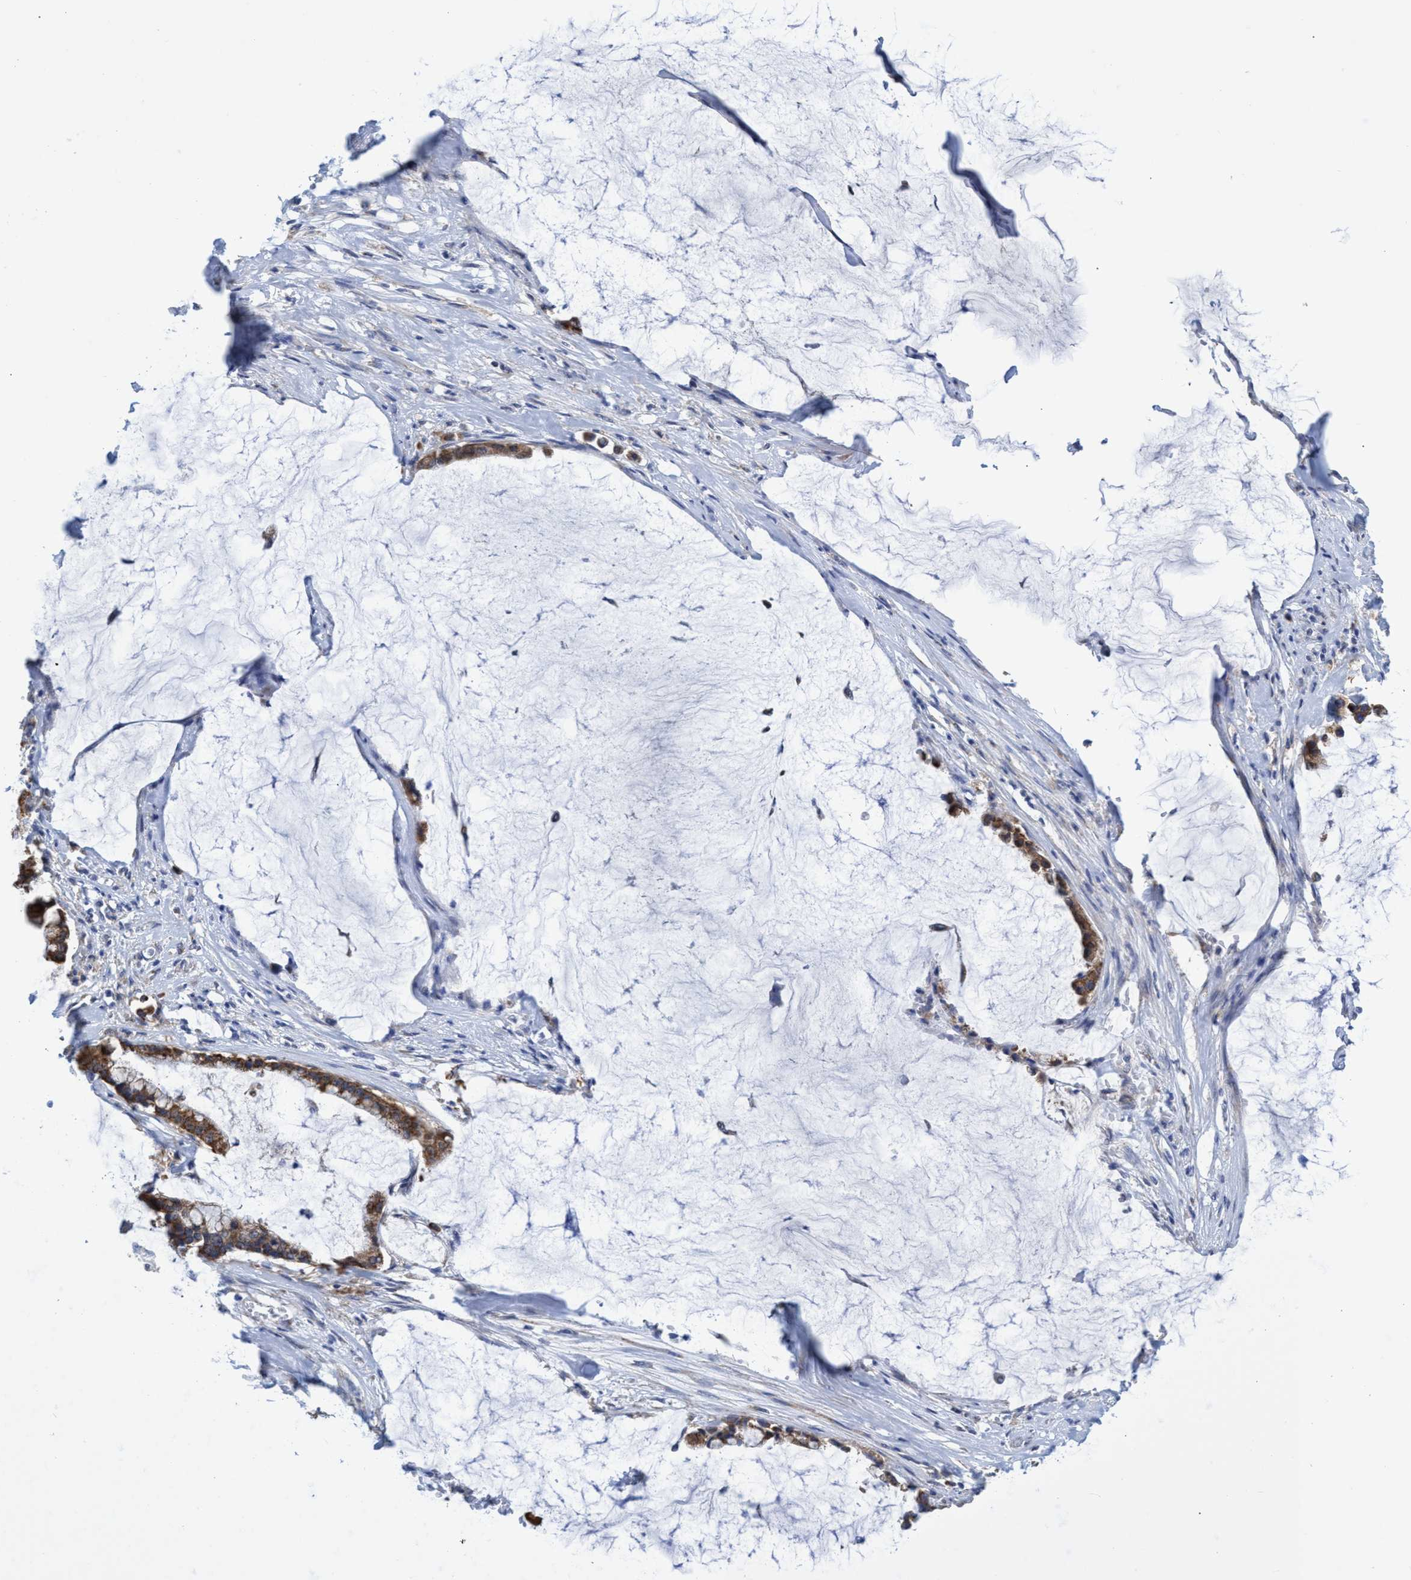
{"staining": {"intensity": "moderate", "quantity": ">75%", "location": "cytoplasmic/membranous"}, "tissue": "pancreatic cancer", "cell_type": "Tumor cells", "image_type": "cancer", "snomed": [{"axis": "morphology", "description": "Adenocarcinoma, NOS"}, {"axis": "topography", "description": "Pancreas"}], "caption": "Protein expression analysis of human pancreatic cancer (adenocarcinoma) reveals moderate cytoplasmic/membranous positivity in about >75% of tumor cells.", "gene": "CRYZ", "patient": {"sex": "male", "age": 41}}